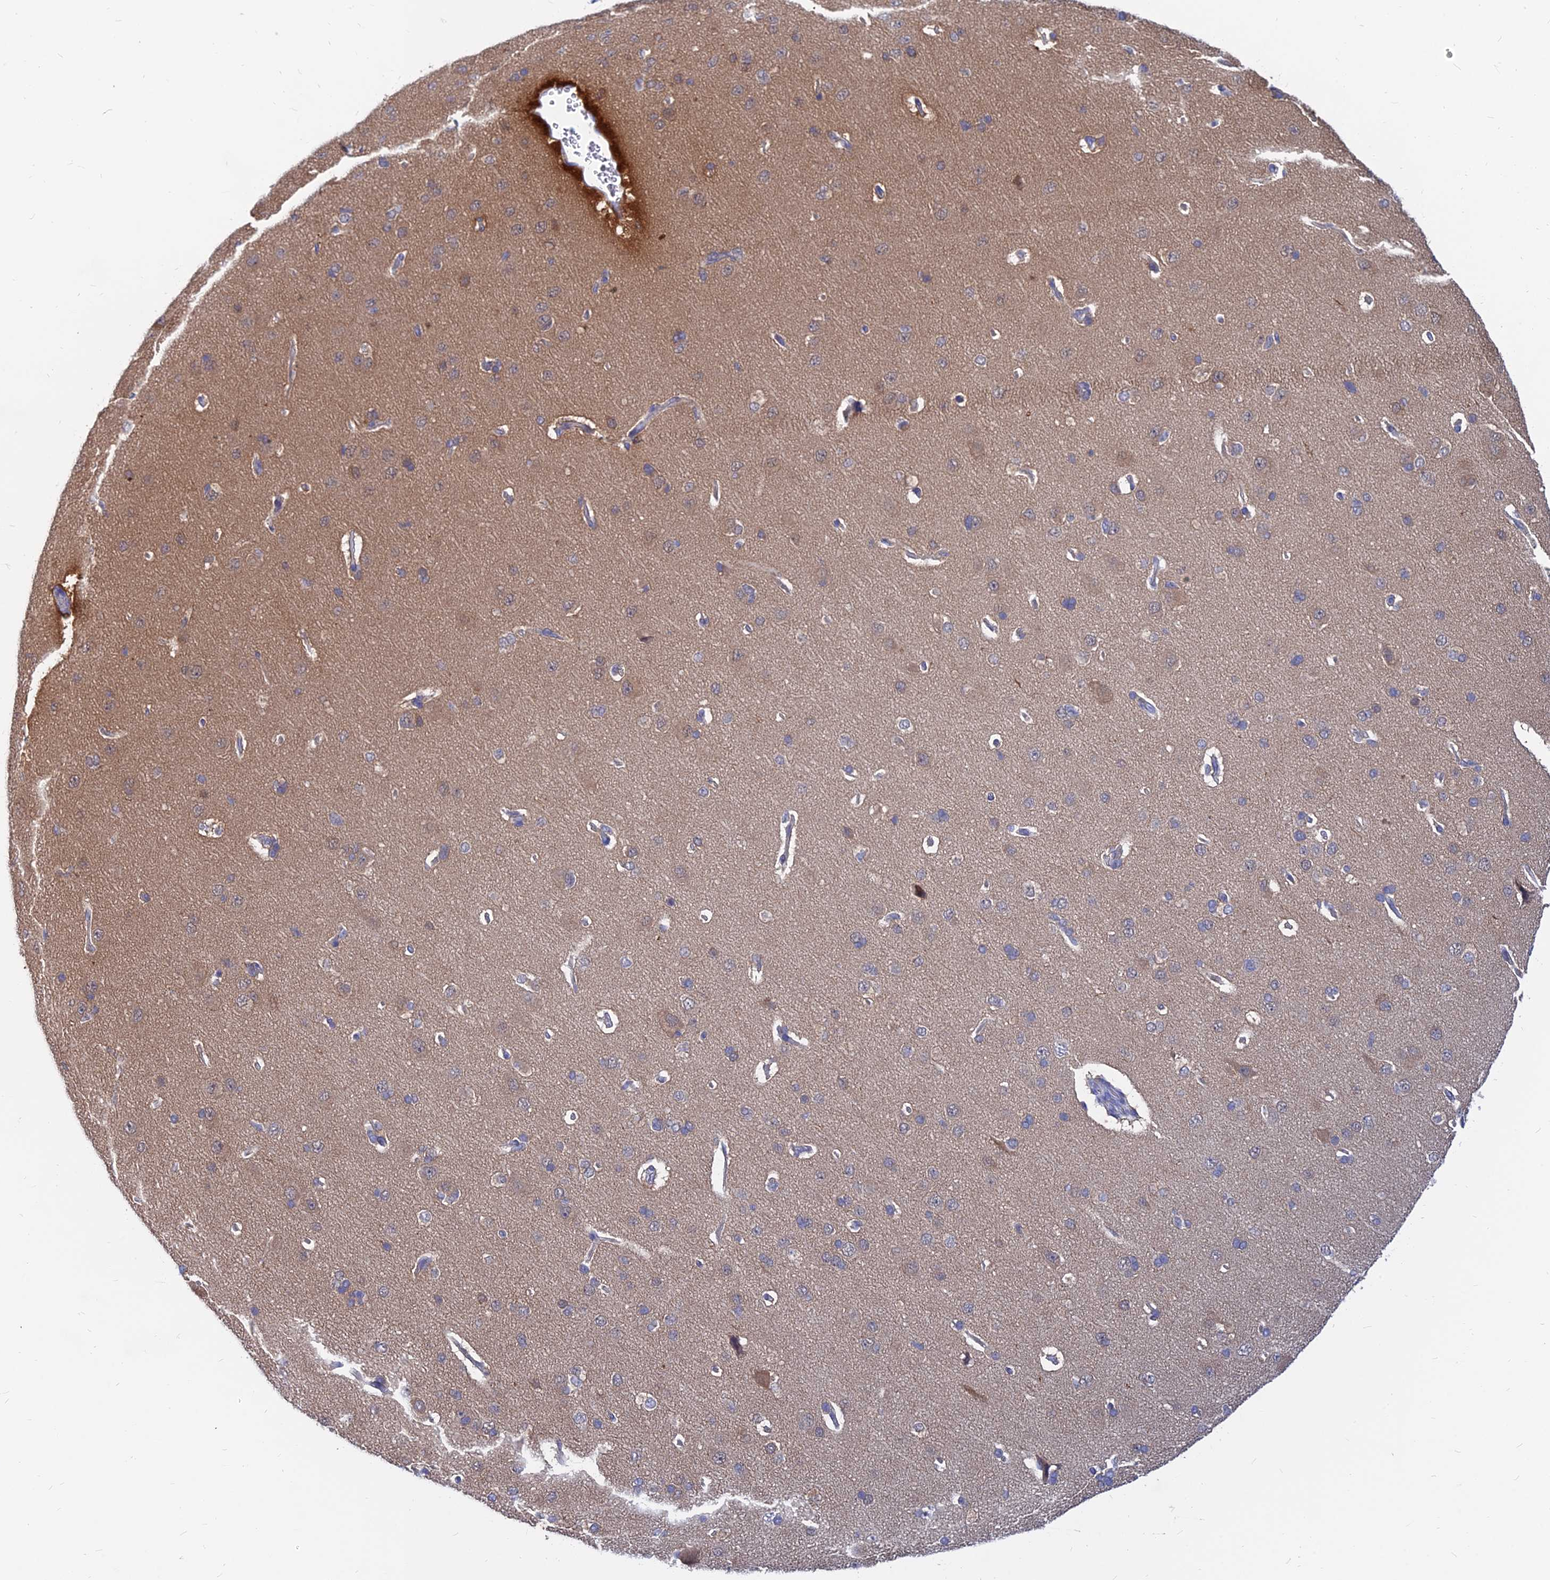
{"staining": {"intensity": "negative", "quantity": "none", "location": "none"}, "tissue": "cerebral cortex", "cell_type": "Endothelial cells", "image_type": "normal", "snomed": [{"axis": "morphology", "description": "Normal tissue, NOS"}, {"axis": "topography", "description": "Cerebral cortex"}], "caption": "The micrograph shows no significant positivity in endothelial cells of cerebral cortex. The staining is performed using DAB (3,3'-diaminobenzidine) brown chromogen with nuclei counter-stained in using hematoxylin.", "gene": "B3GALT4", "patient": {"sex": "male", "age": 62}}